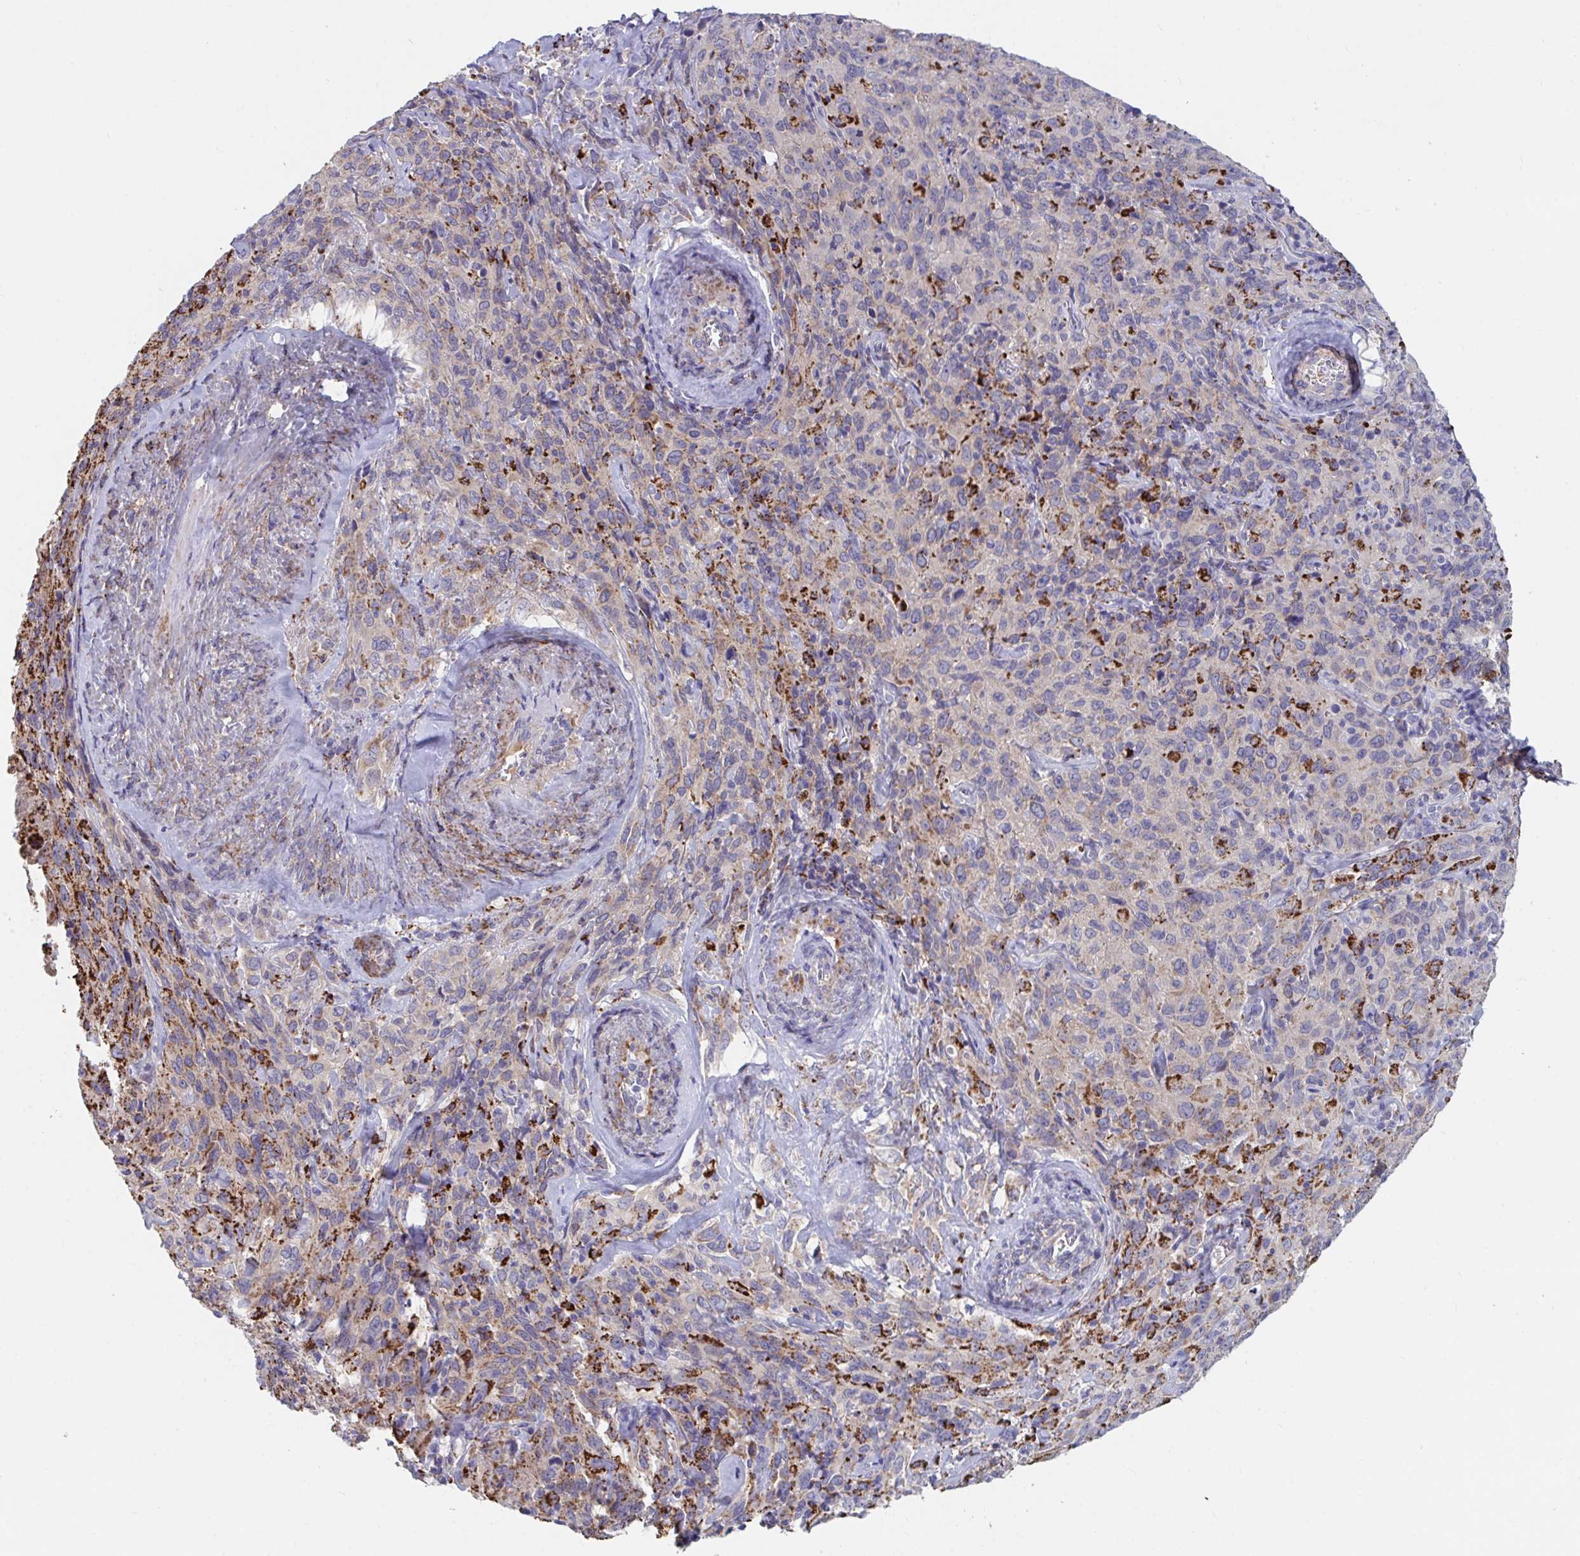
{"staining": {"intensity": "negative", "quantity": "none", "location": "none"}, "tissue": "cervical cancer", "cell_type": "Tumor cells", "image_type": "cancer", "snomed": [{"axis": "morphology", "description": "Normal tissue, NOS"}, {"axis": "morphology", "description": "Squamous cell carcinoma, NOS"}, {"axis": "topography", "description": "Cervix"}], "caption": "Human cervical cancer stained for a protein using IHC reveals no staining in tumor cells.", "gene": "FAM156B", "patient": {"sex": "female", "age": 51}}